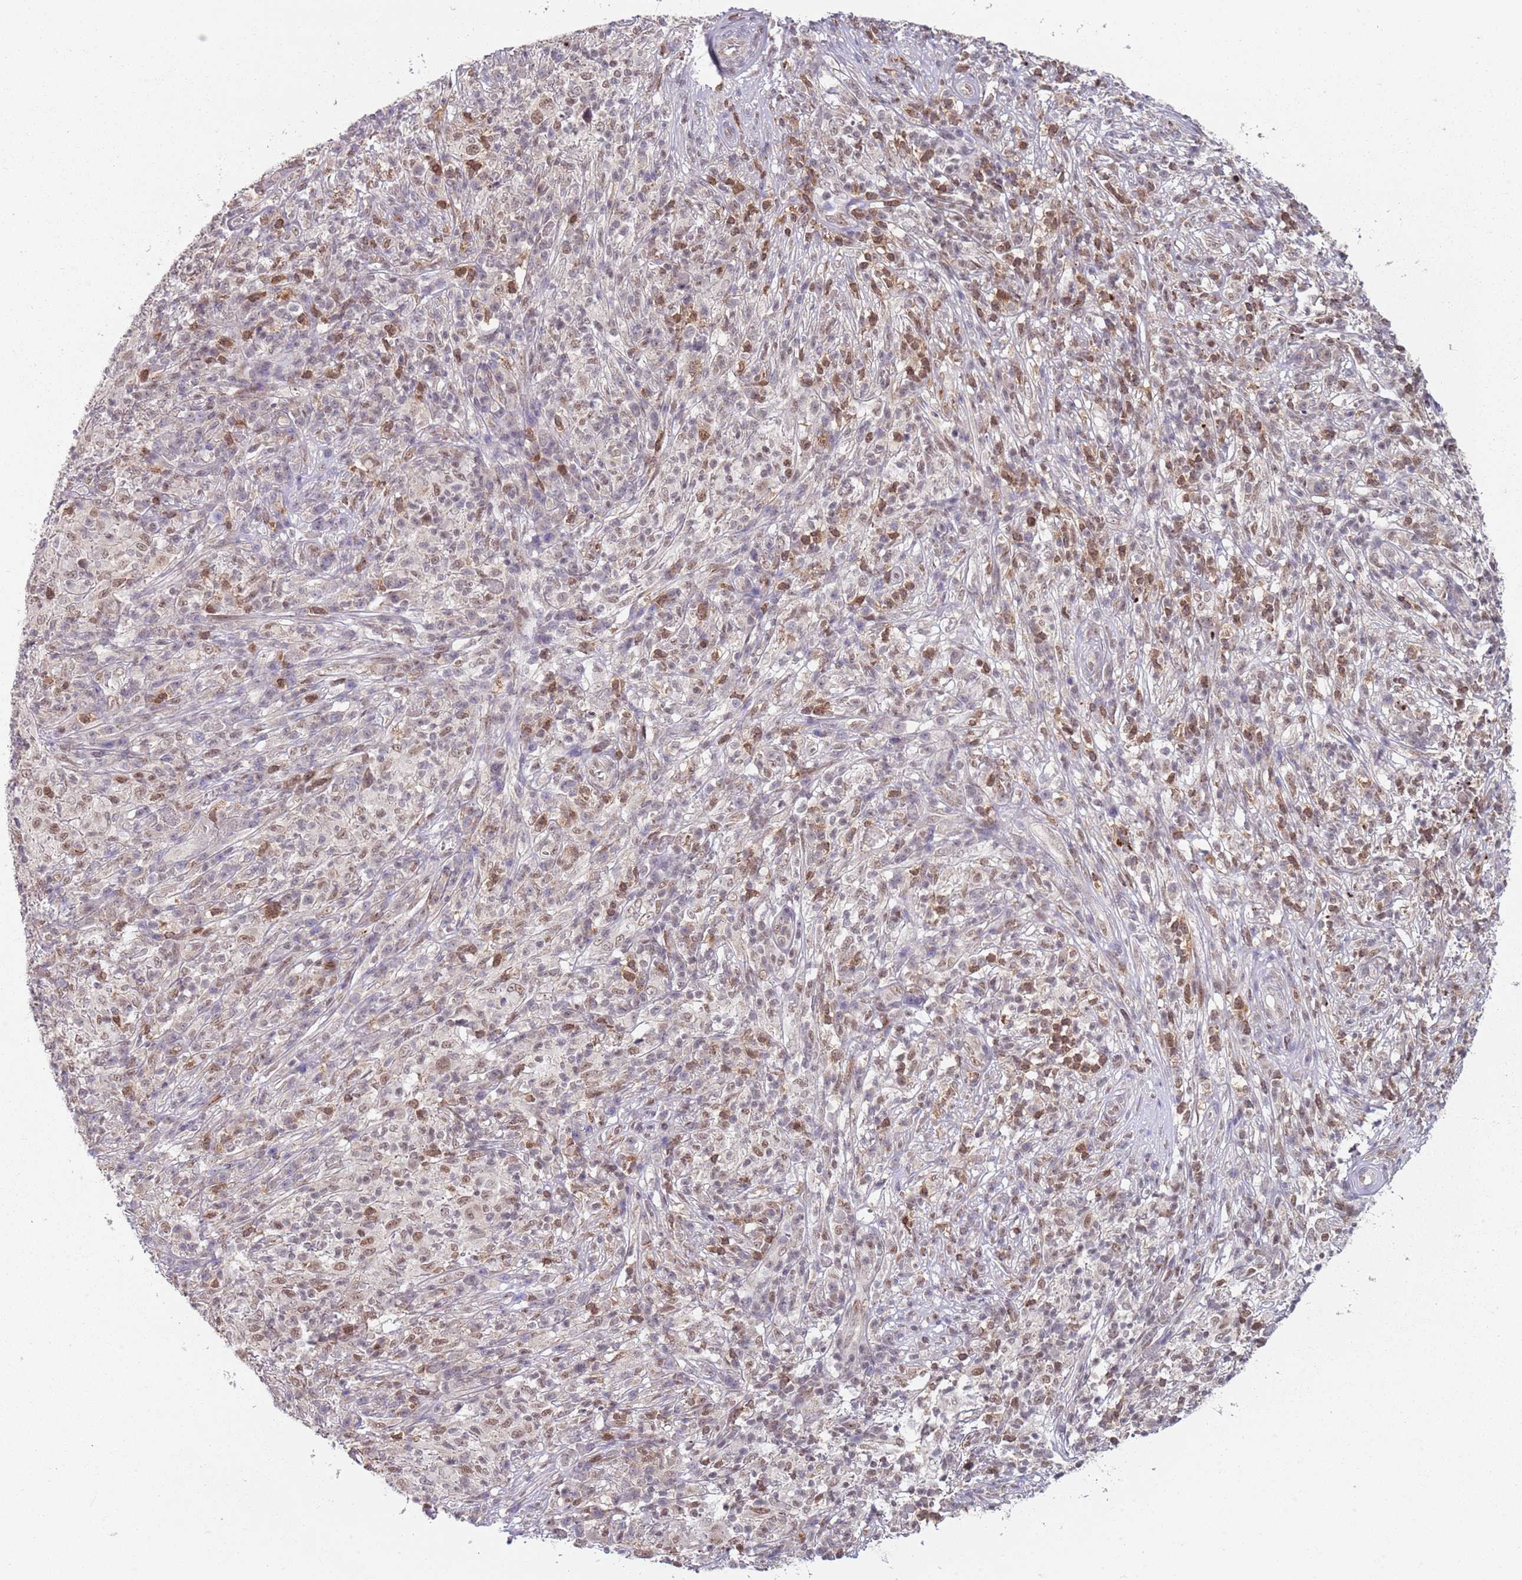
{"staining": {"intensity": "weak", "quantity": "25%-75%", "location": "nuclear"}, "tissue": "melanoma", "cell_type": "Tumor cells", "image_type": "cancer", "snomed": [{"axis": "morphology", "description": "Malignant melanoma, NOS"}, {"axis": "topography", "description": "Skin"}], "caption": "About 25%-75% of tumor cells in melanoma show weak nuclear protein expression as visualized by brown immunohistochemical staining.", "gene": "SMARCAL1", "patient": {"sex": "male", "age": 66}}